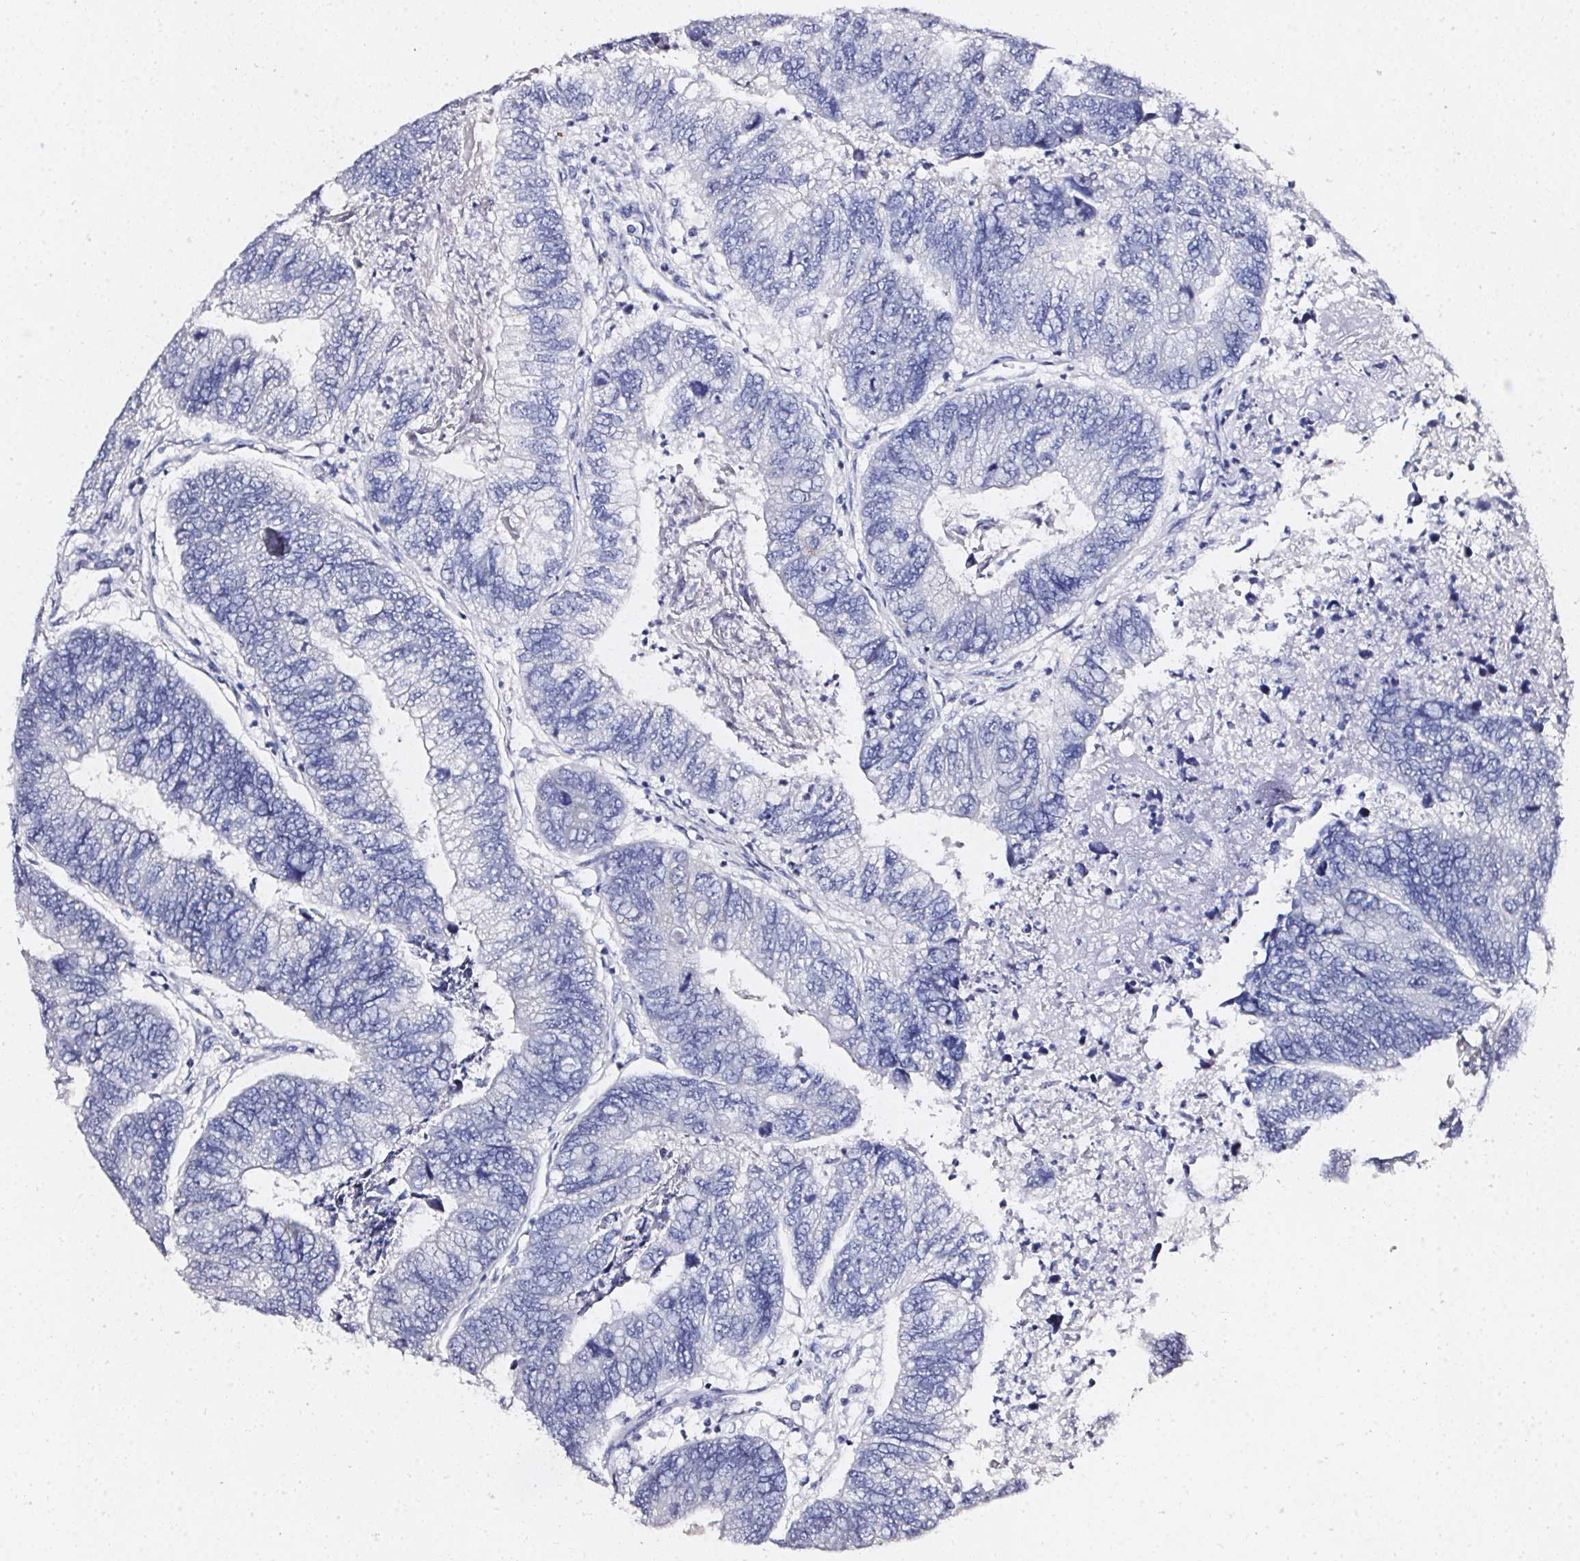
{"staining": {"intensity": "negative", "quantity": "none", "location": "none"}, "tissue": "colorectal cancer", "cell_type": "Tumor cells", "image_type": "cancer", "snomed": [{"axis": "morphology", "description": "Adenocarcinoma, NOS"}, {"axis": "topography", "description": "Colon"}], "caption": "Adenocarcinoma (colorectal) was stained to show a protein in brown. There is no significant expression in tumor cells.", "gene": "ELAVL2", "patient": {"sex": "female", "age": 67}}